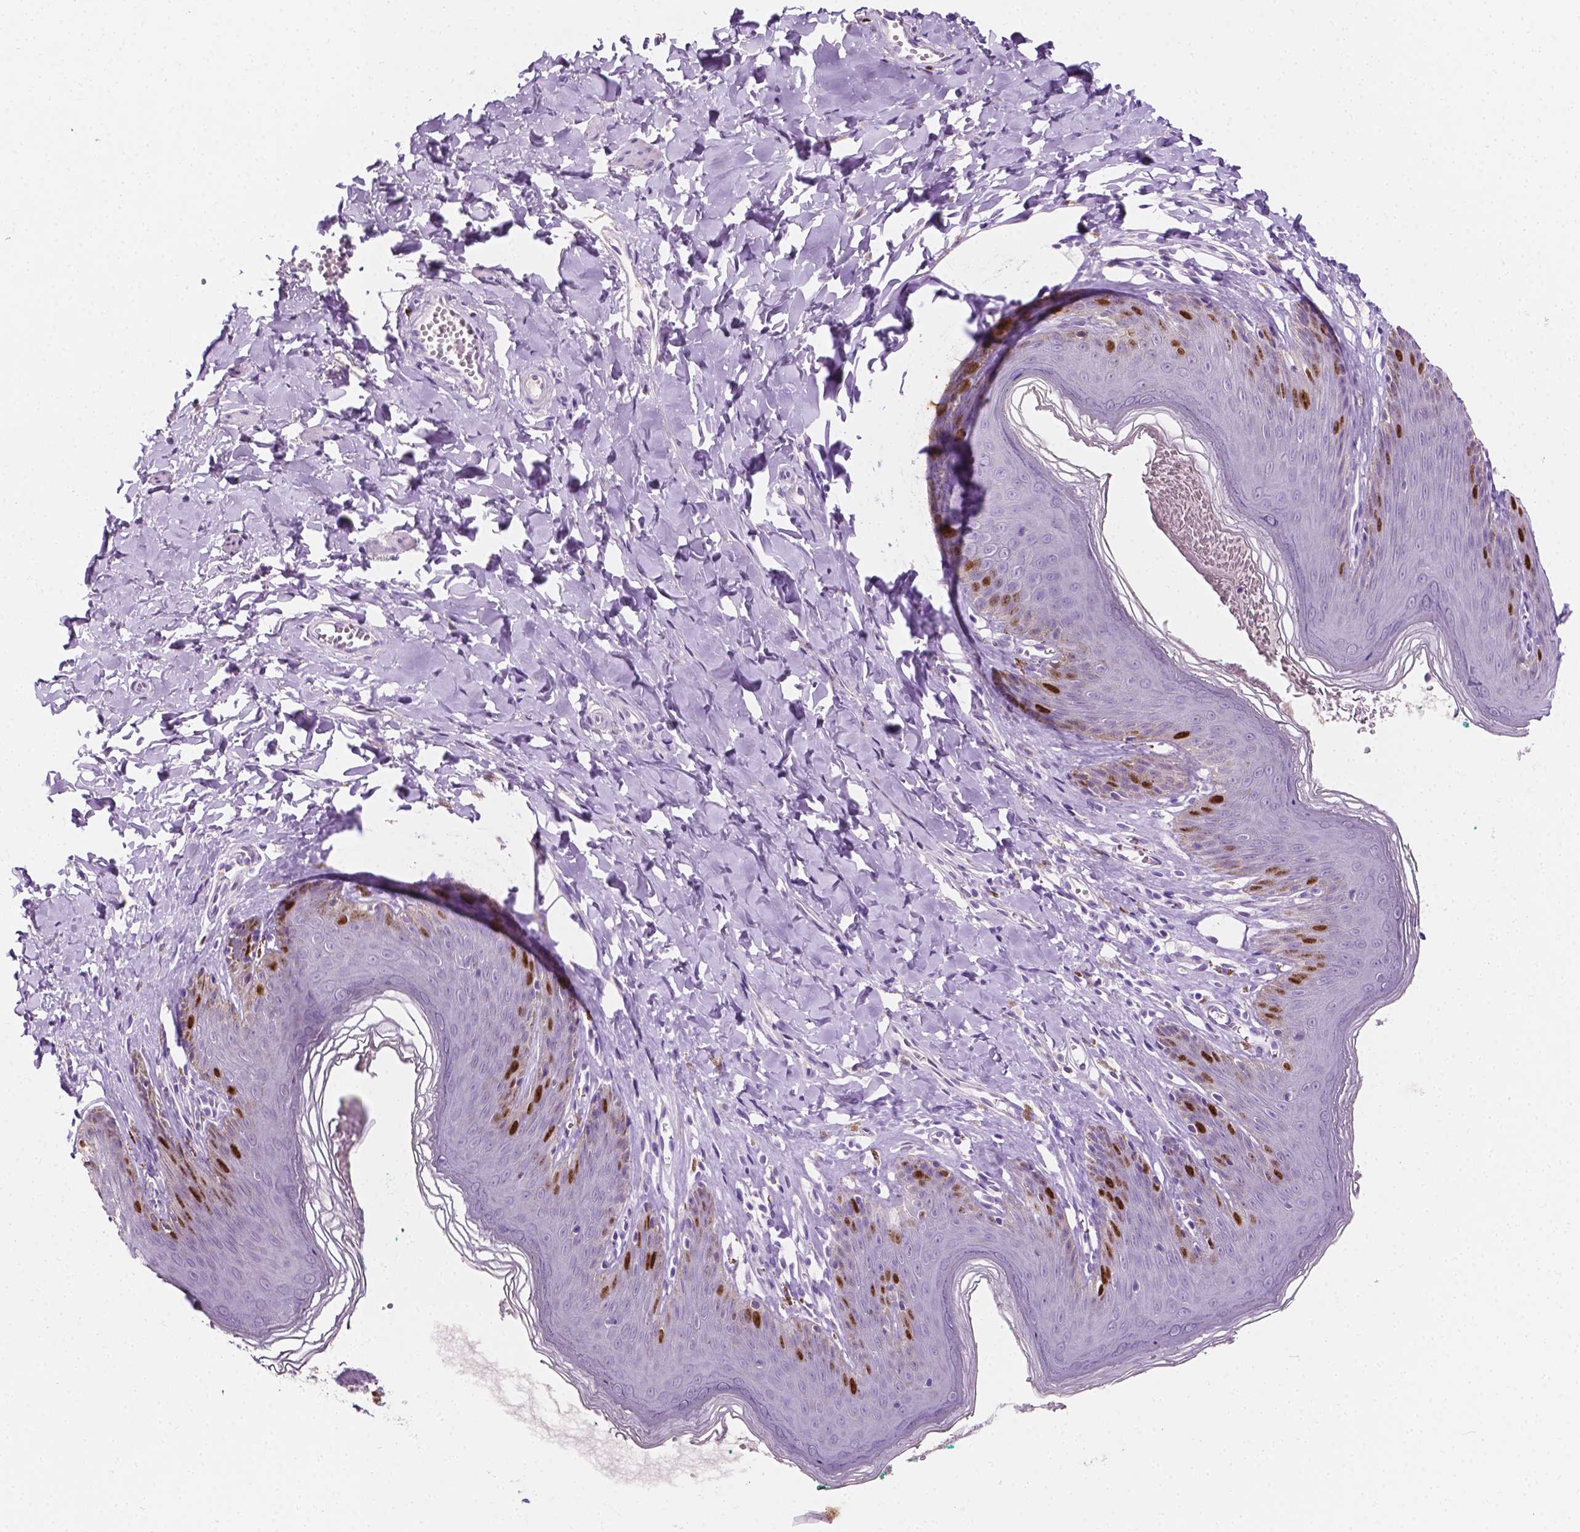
{"staining": {"intensity": "strong", "quantity": "<25%", "location": "nuclear"}, "tissue": "skin", "cell_type": "Epidermal cells", "image_type": "normal", "snomed": [{"axis": "morphology", "description": "Normal tissue, NOS"}, {"axis": "topography", "description": "Vulva"}, {"axis": "topography", "description": "Peripheral nerve tissue"}], "caption": "This histopathology image demonstrates IHC staining of unremarkable skin, with medium strong nuclear positivity in approximately <25% of epidermal cells.", "gene": "SIAH2", "patient": {"sex": "female", "age": 66}}